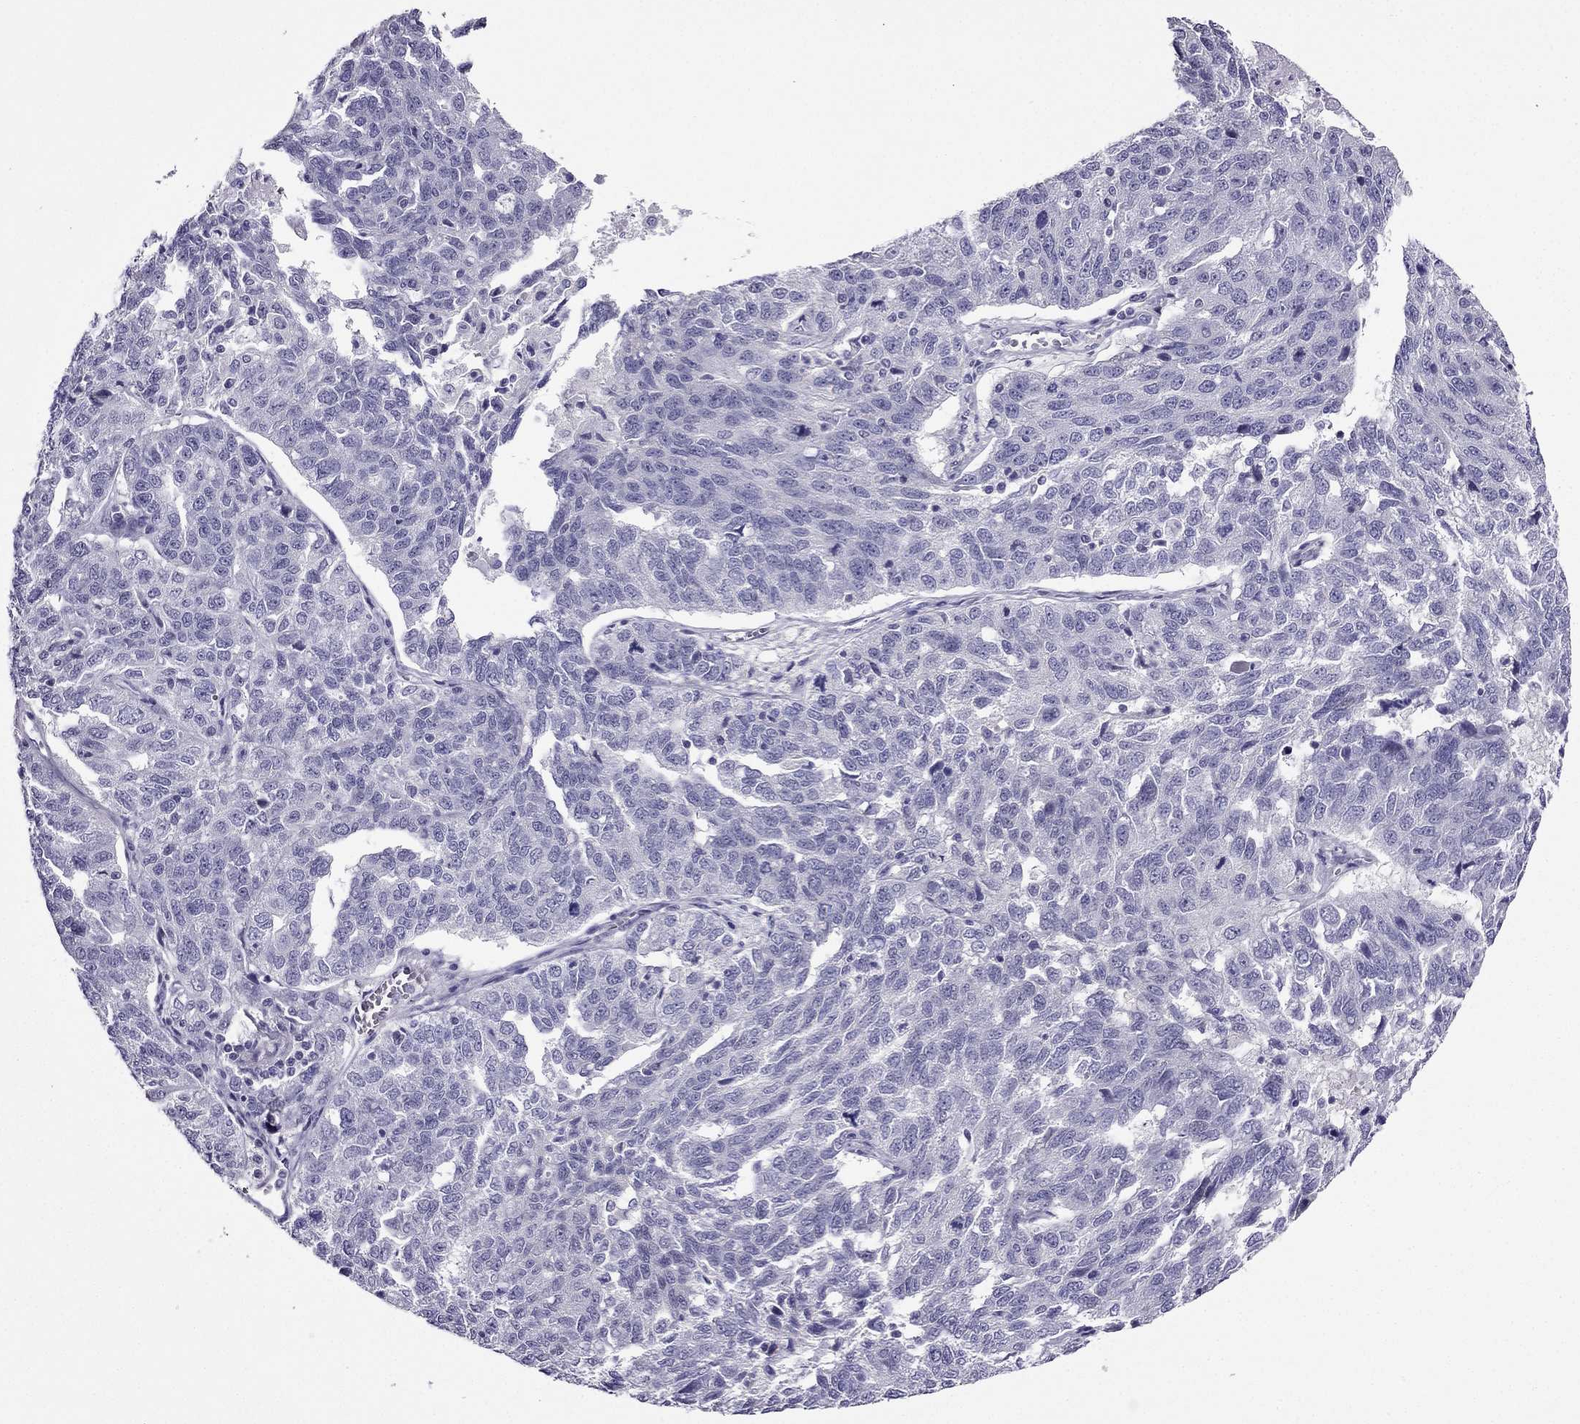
{"staining": {"intensity": "negative", "quantity": "none", "location": "none"}, "tissue": "ovarian cancer", "cell_type": "Tumor cells", "image_type": "cancer", "snomed": [{"axis": "morphology", "description": "Cystadenocarcinoma, serous, NOS"}, {"axis": "topography", "description": "Ovary"}], "caption": "A photomicrograph of human serous cystadenocarcinoma (ovarian) is negative for staining in tumor cells.", "gene": "KCNJ10", "patient": {"sex": "female", "age": 71}}